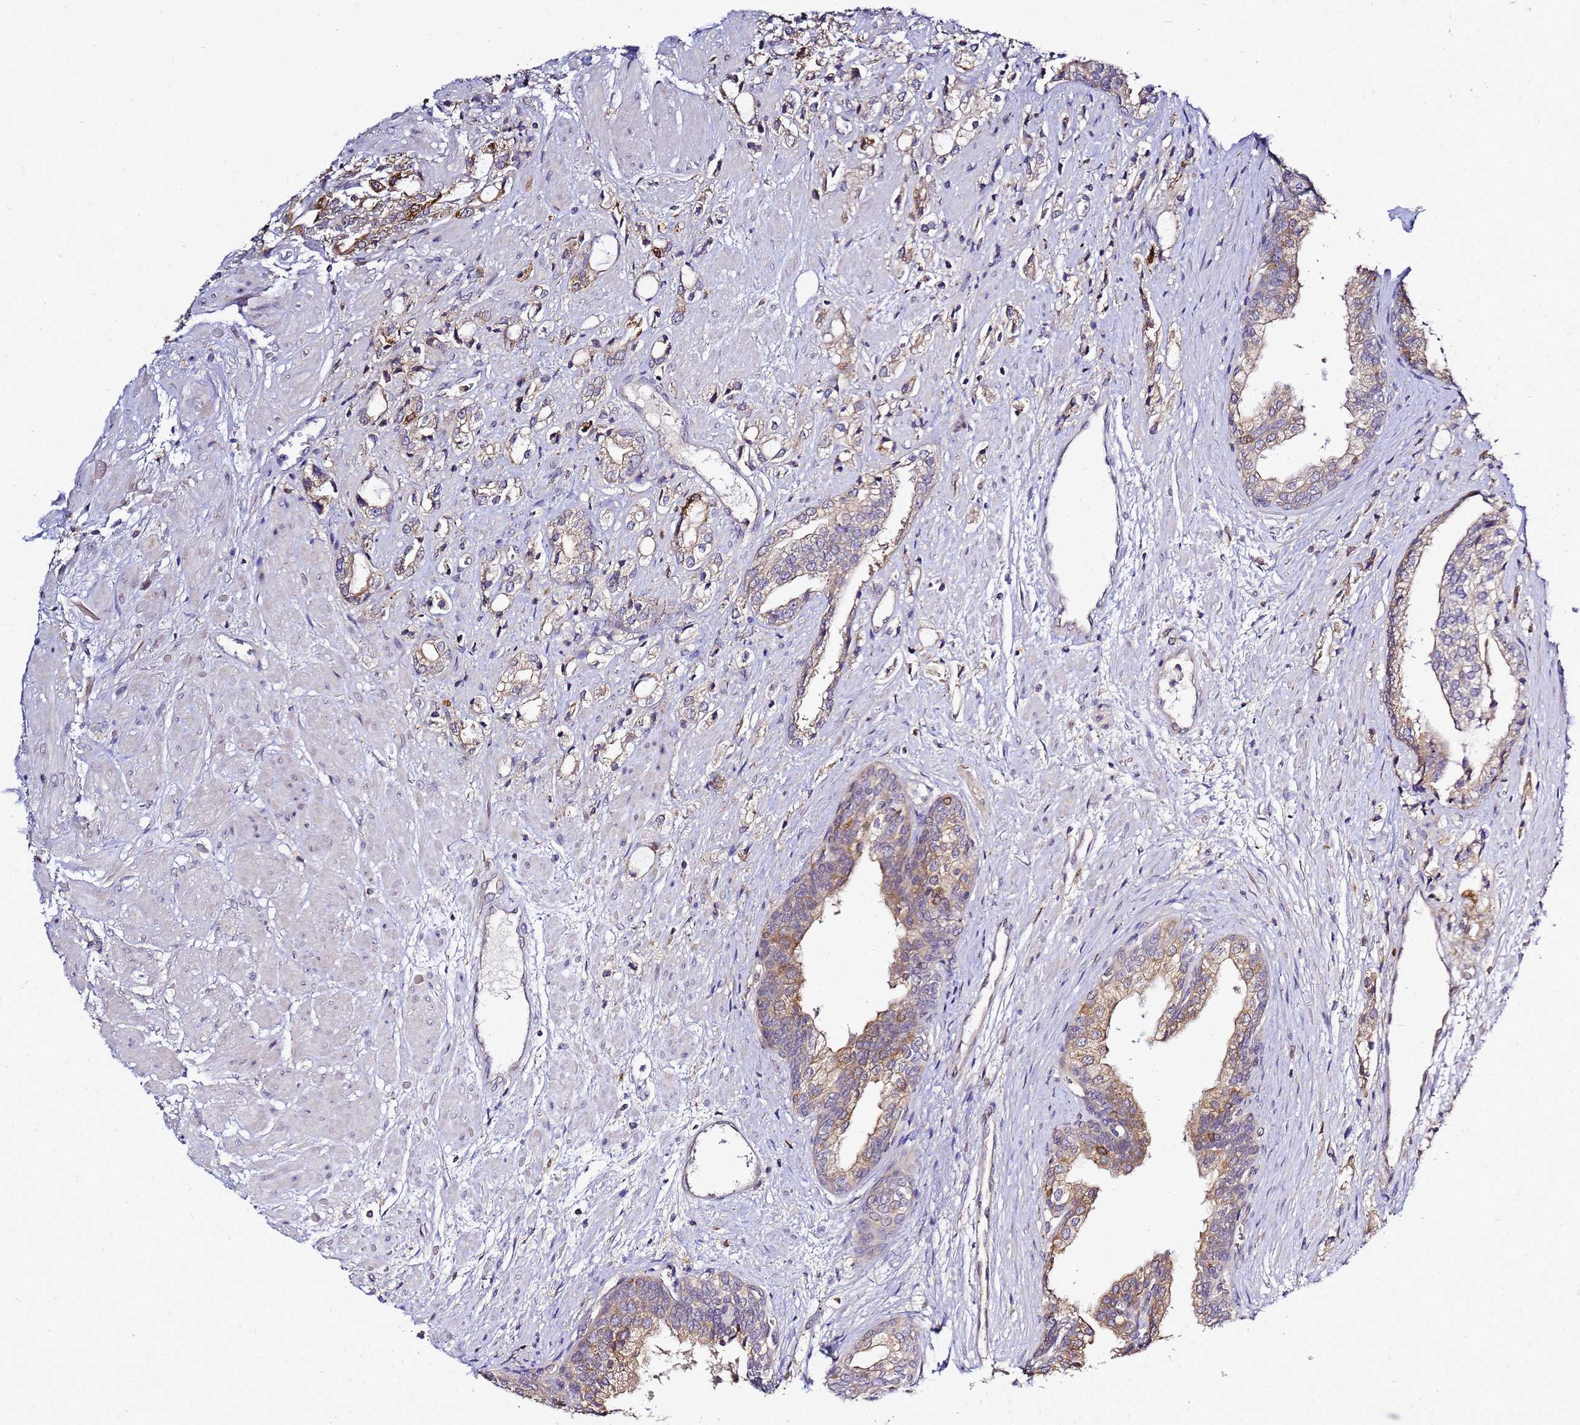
{"staining": {"intensity": "moderate", "quantity": "25%-75%", "location": "cytoplasmic/membranous"}, "tissue": "prostate cancer", "cell_type": "Tumor cells", "image_type": "cancer", "snomed": [{"axis": "morphology", "description": "Adenocarcinoma, High grade"}, {"axis": "topography", "description": "Prostate"}], "caption": "DAB immunohistochemical staining of adenocarcinoma (high-grade) (prostate) demonstrates moderate cytoplasmic/membranous protein positivity in about 25%-75% of tumor cells.", "gene": "ADPGK", "patient": {"sex": "male", "age": 50}}